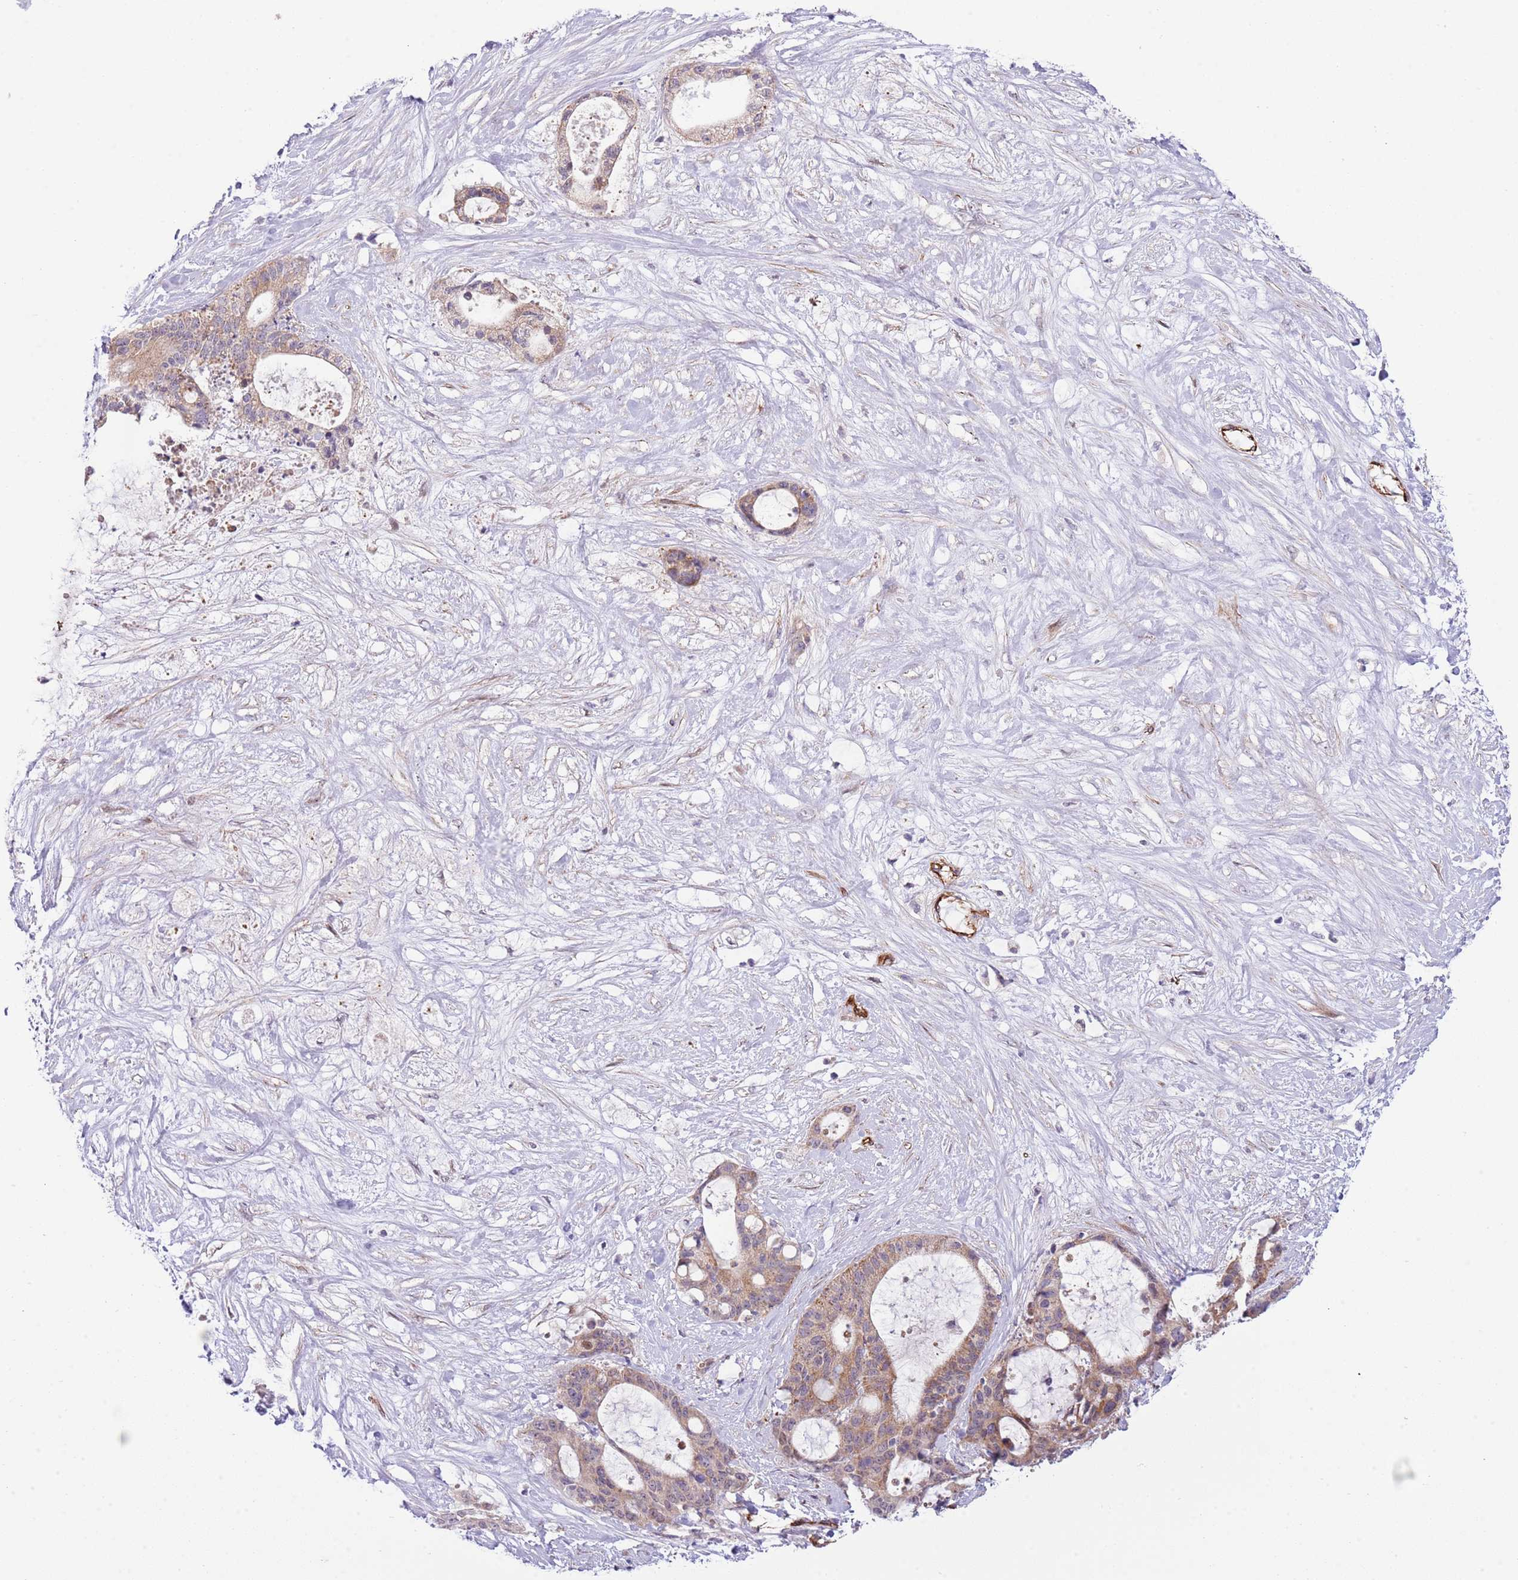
{"staining": {"intensity": "moderate", "quantity": ">75%", "location": "cytoplasmic/membranous"}, "tissue": "liver cancer", "cell_type": "Tumor cells", "image_type": "cancer", "snomed": [{"axis": "morphology", "description": "Normal tissue, NOS"}, {"axis": "morphology", "description": "Cholangiocarcinoma"}, {"axis": "topography", "description": "Liver"}, {"axis": "topography", "description": "Peripheral nerve tissue"}], "caption": "Human cholangiocarcinoma (liver) stained for a protein (brown) demonstrates moderate cytoplasmic/membranous positive expression in approximately >75% of tumor cells.", "gene": "NEK3", "patient": {"sex": "female", "age": 73}}